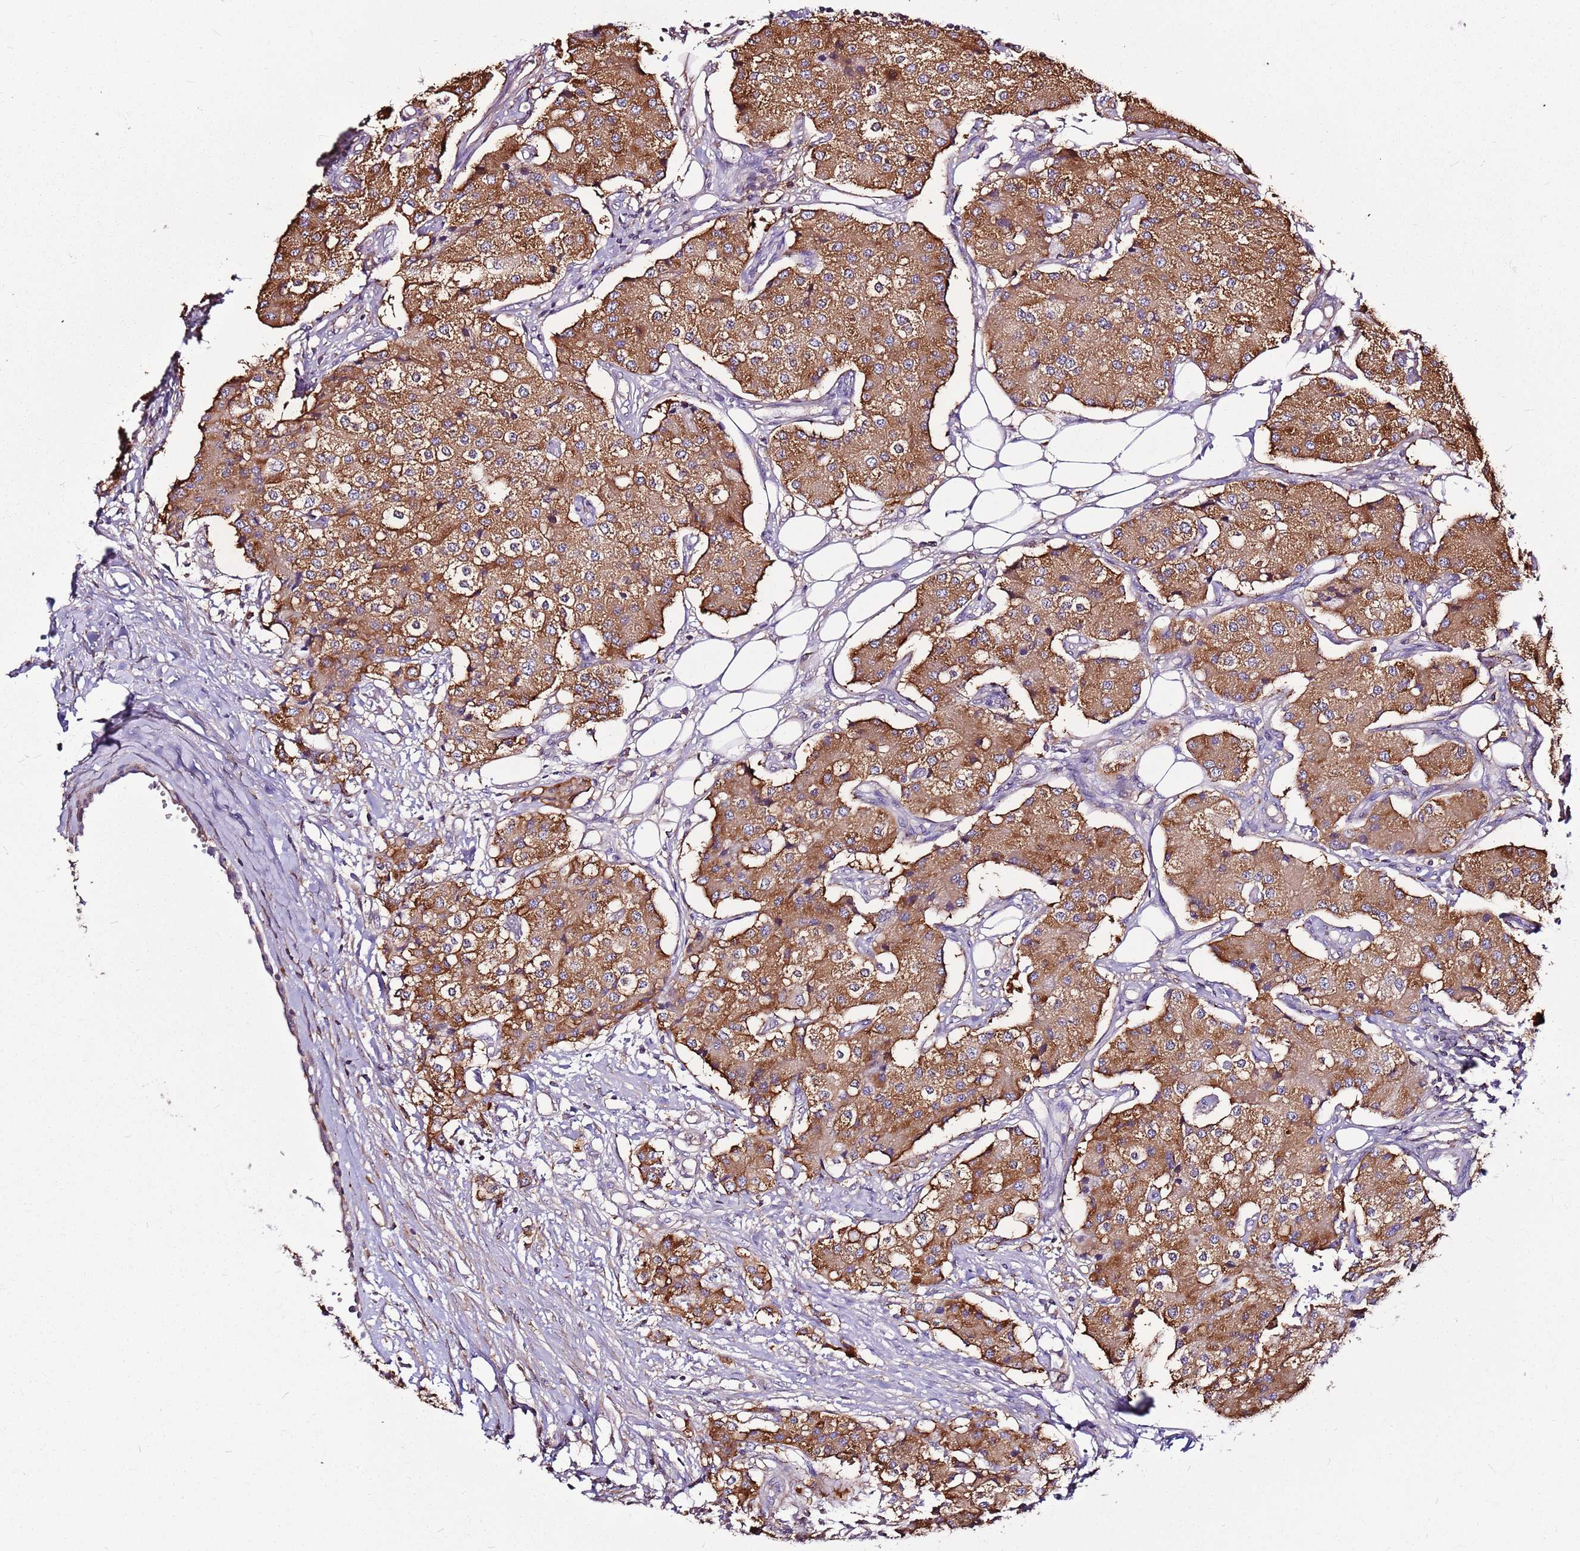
{"staining": {"intensity": "moderate", "quantity": ">75%", "location": "cytoplasmic/membranous"}, "tissue": "carcinoid", "cell_type": "Tumor cells", "image_type": "cancer", "snomed": [{"axis": "morphology", "description": "Carcinoid, malignant, NOS"}, {"axis": "topography", "description": "Colon"}], "caption": "Carcinoid was stained to show a protein in brown. There is medium levels of moderate cytoplasmic/membranous staining in about >75% of tumor cells.", "gene": "ATXN2L", "patient": {"sex": "female", "age": 52}}